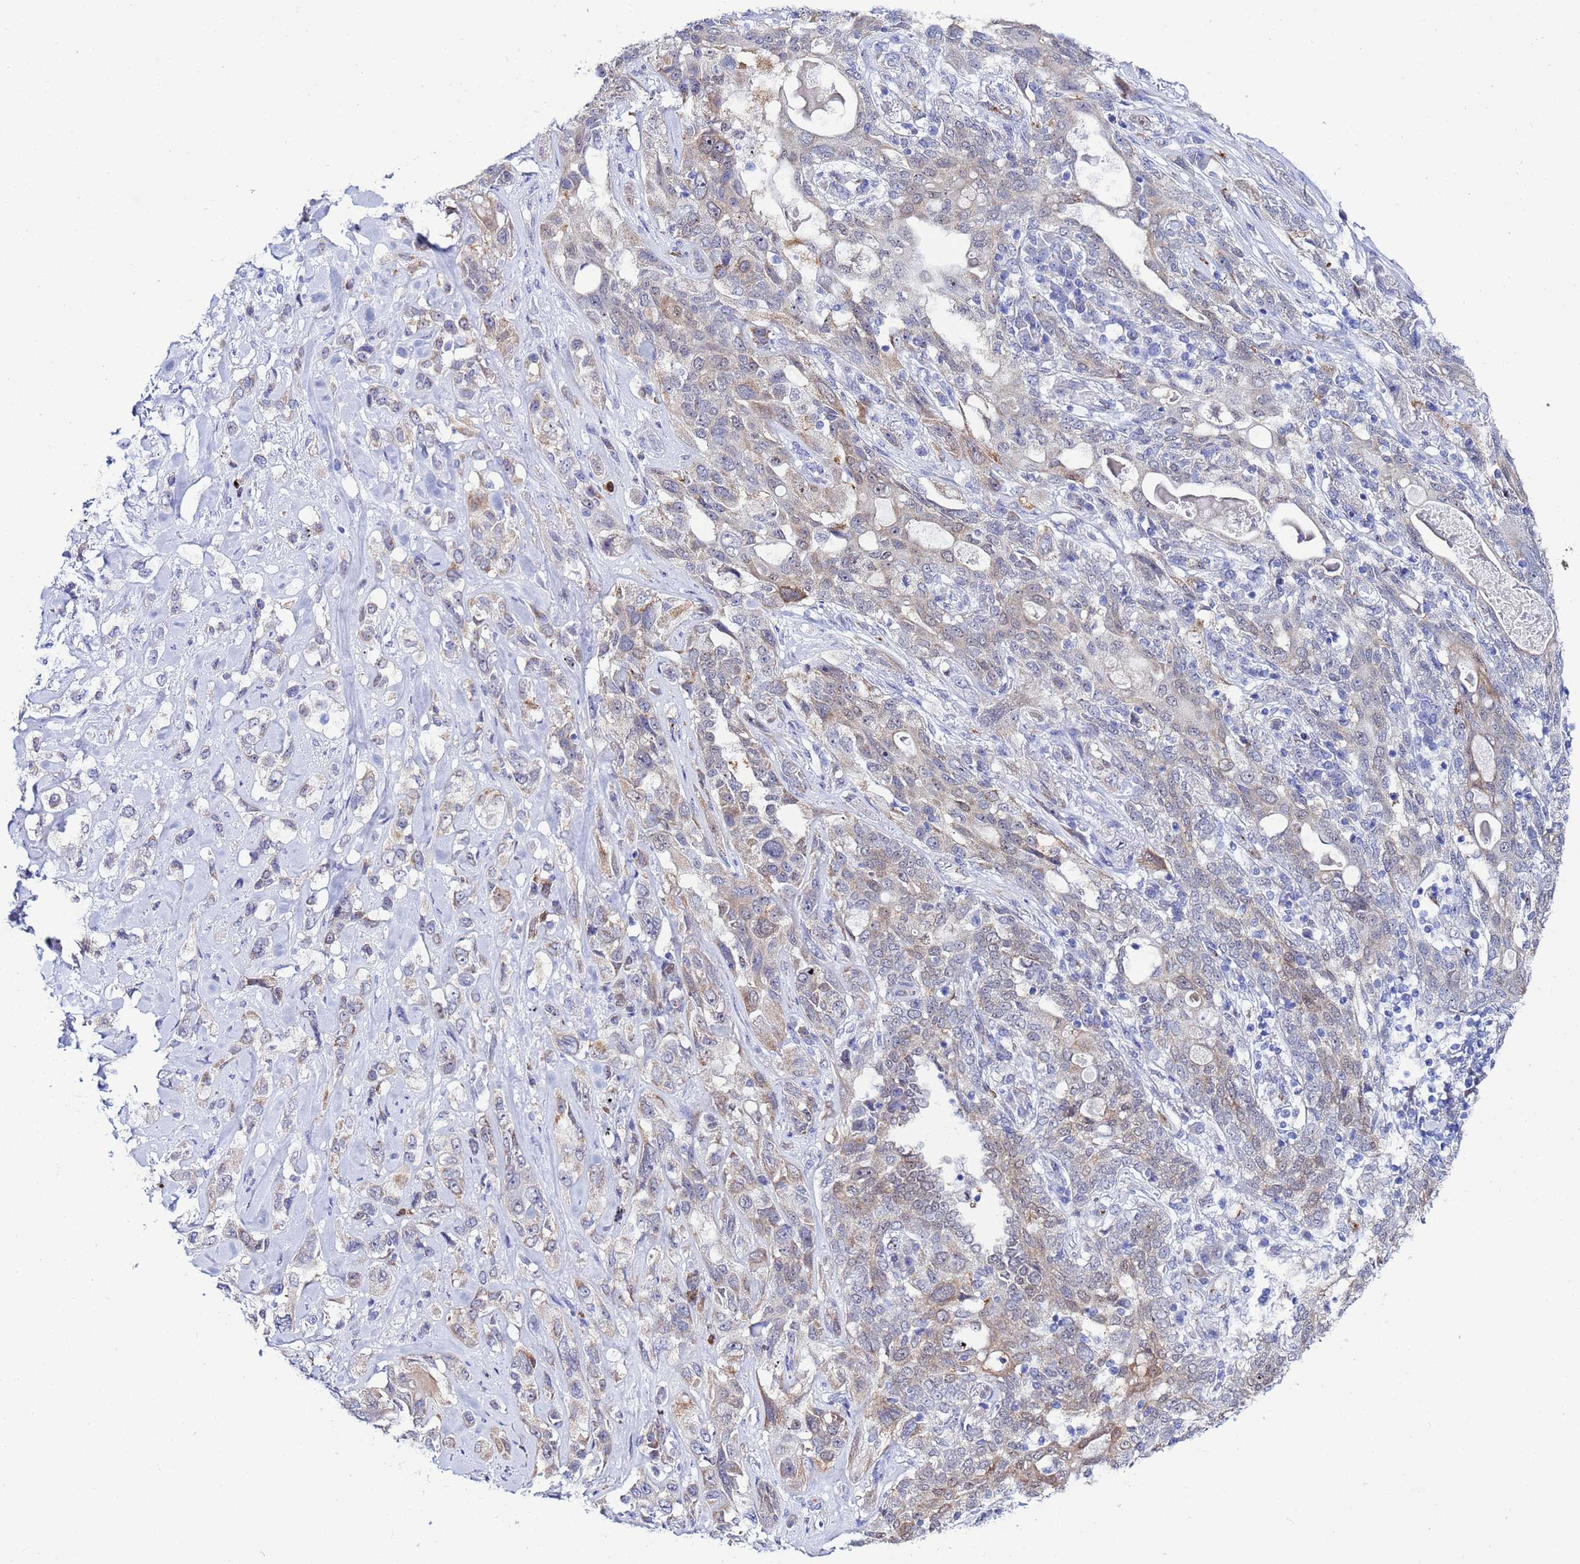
{"staining": {"intensity": "weak", "quantity": "<25%", "location": "cytoplasmic/membranous"}, "tissue": "lung cancer", "cell_type": "Tumor cells", "image_type": "cancer", "snomed": [{"axis": "morphology", "description": "Squamous cell carcinoma, NOS"}, {"axis": "topography", "description": "Lung"}], "caption": "There is no significant positivity in tumor cells of lung cancer. Nuclei are stained in blue.", "gene": "SLC25A37", "patient": {"sex": "female", "age": 70}}